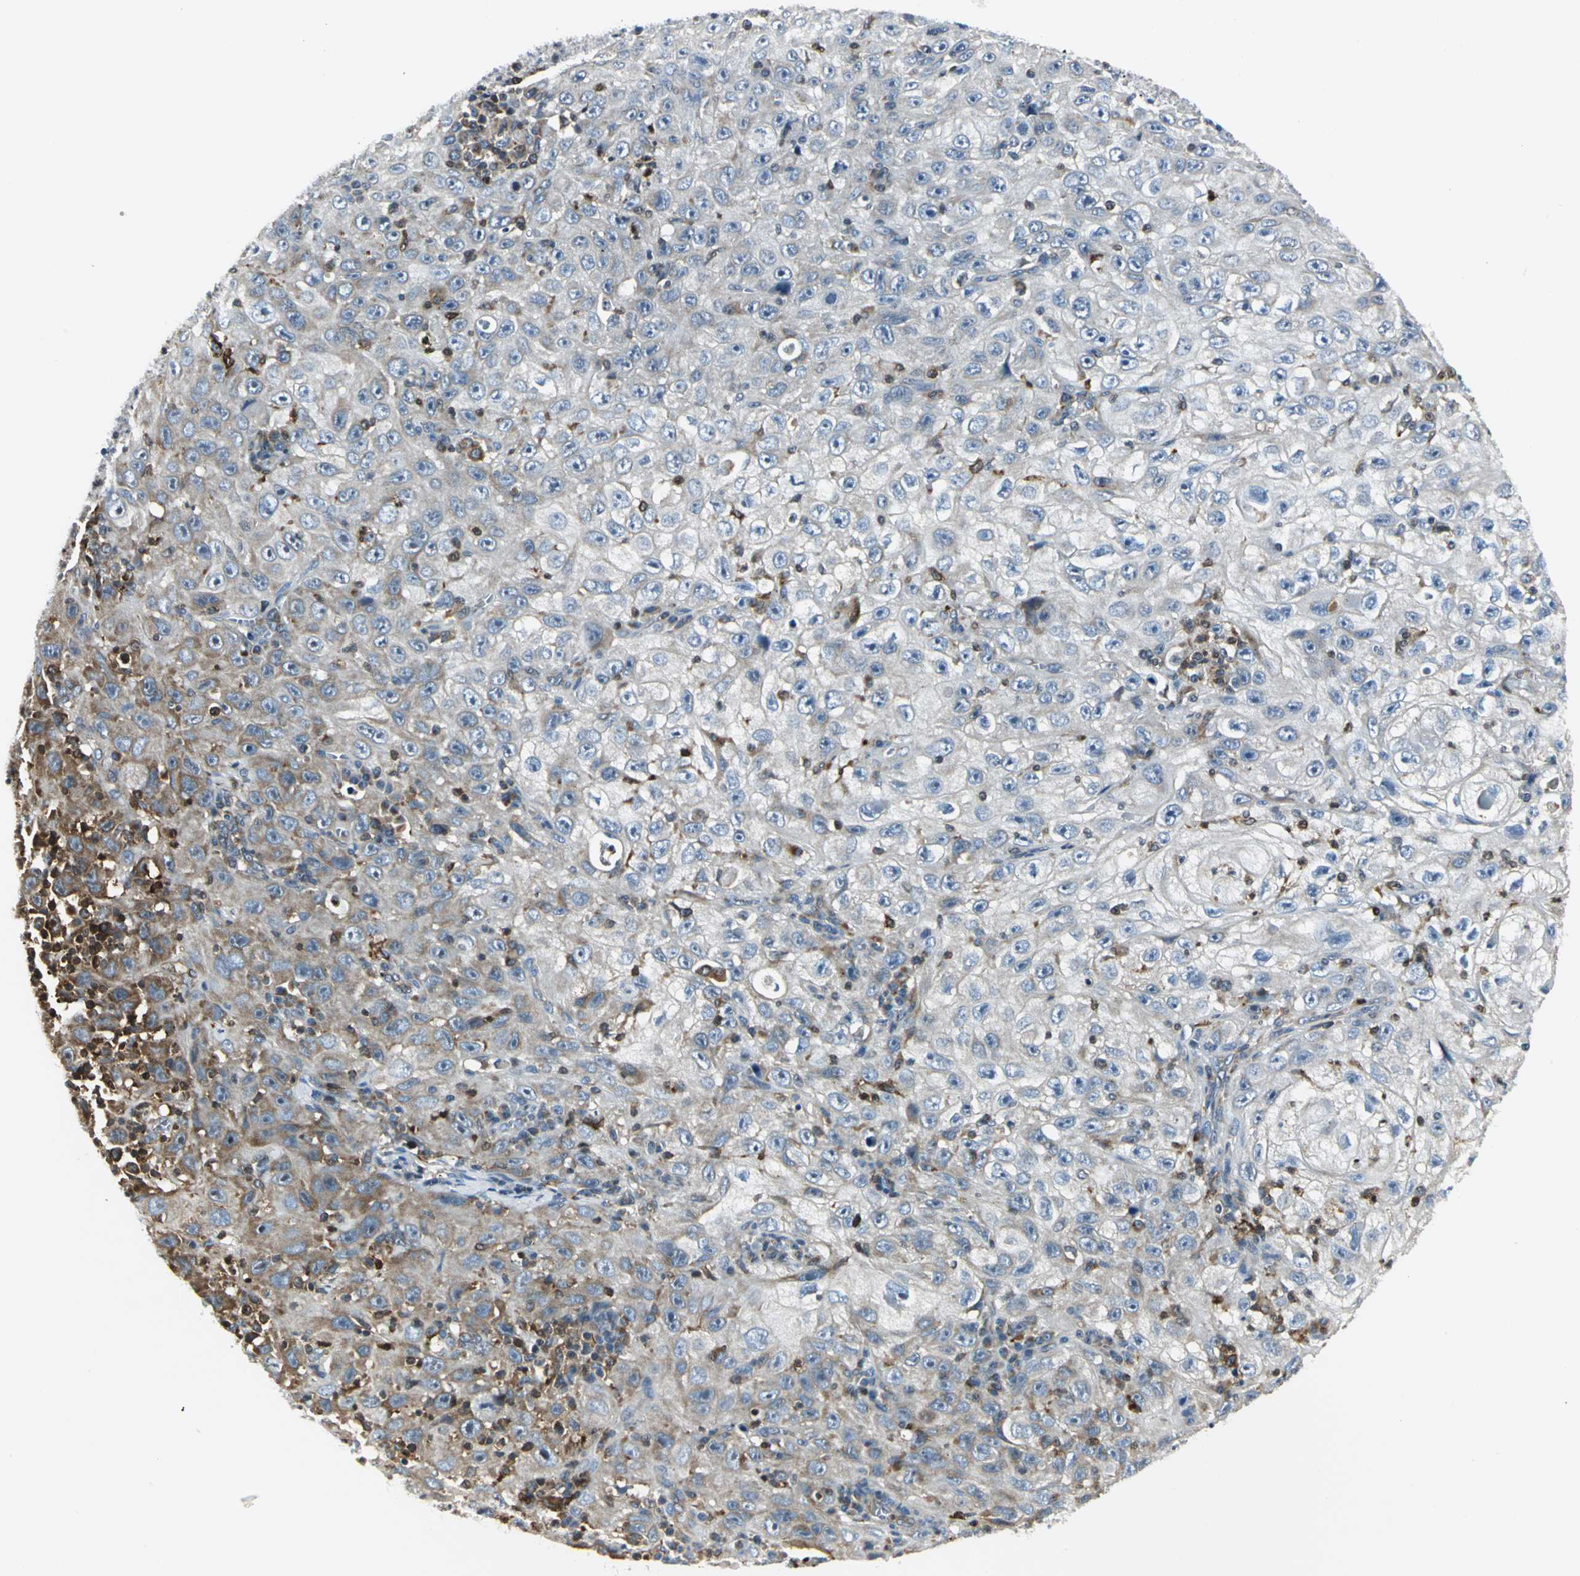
{"staining": {"intensity": "weak", "quantity": "25%-75%", "location": "cytoplasmic/membranous"}, "tissue": "skin cancer", "cell_type": "Tumor cells", "image_type": "cancer", "snomed": [{"axis": "morphology", "description": "Squamous cell carcinoma, NOS"}, {"axis": "topography", "description": "Skin"}], "caption": "Protein analysis of skin cancer (squamous cell carcinoma) tissue shows weak cytoplasmic/membranous staining in approximately 25%-75% of tumor cells.", "gene": "USP40", "patient": {"sex": "male", "age": 75}}